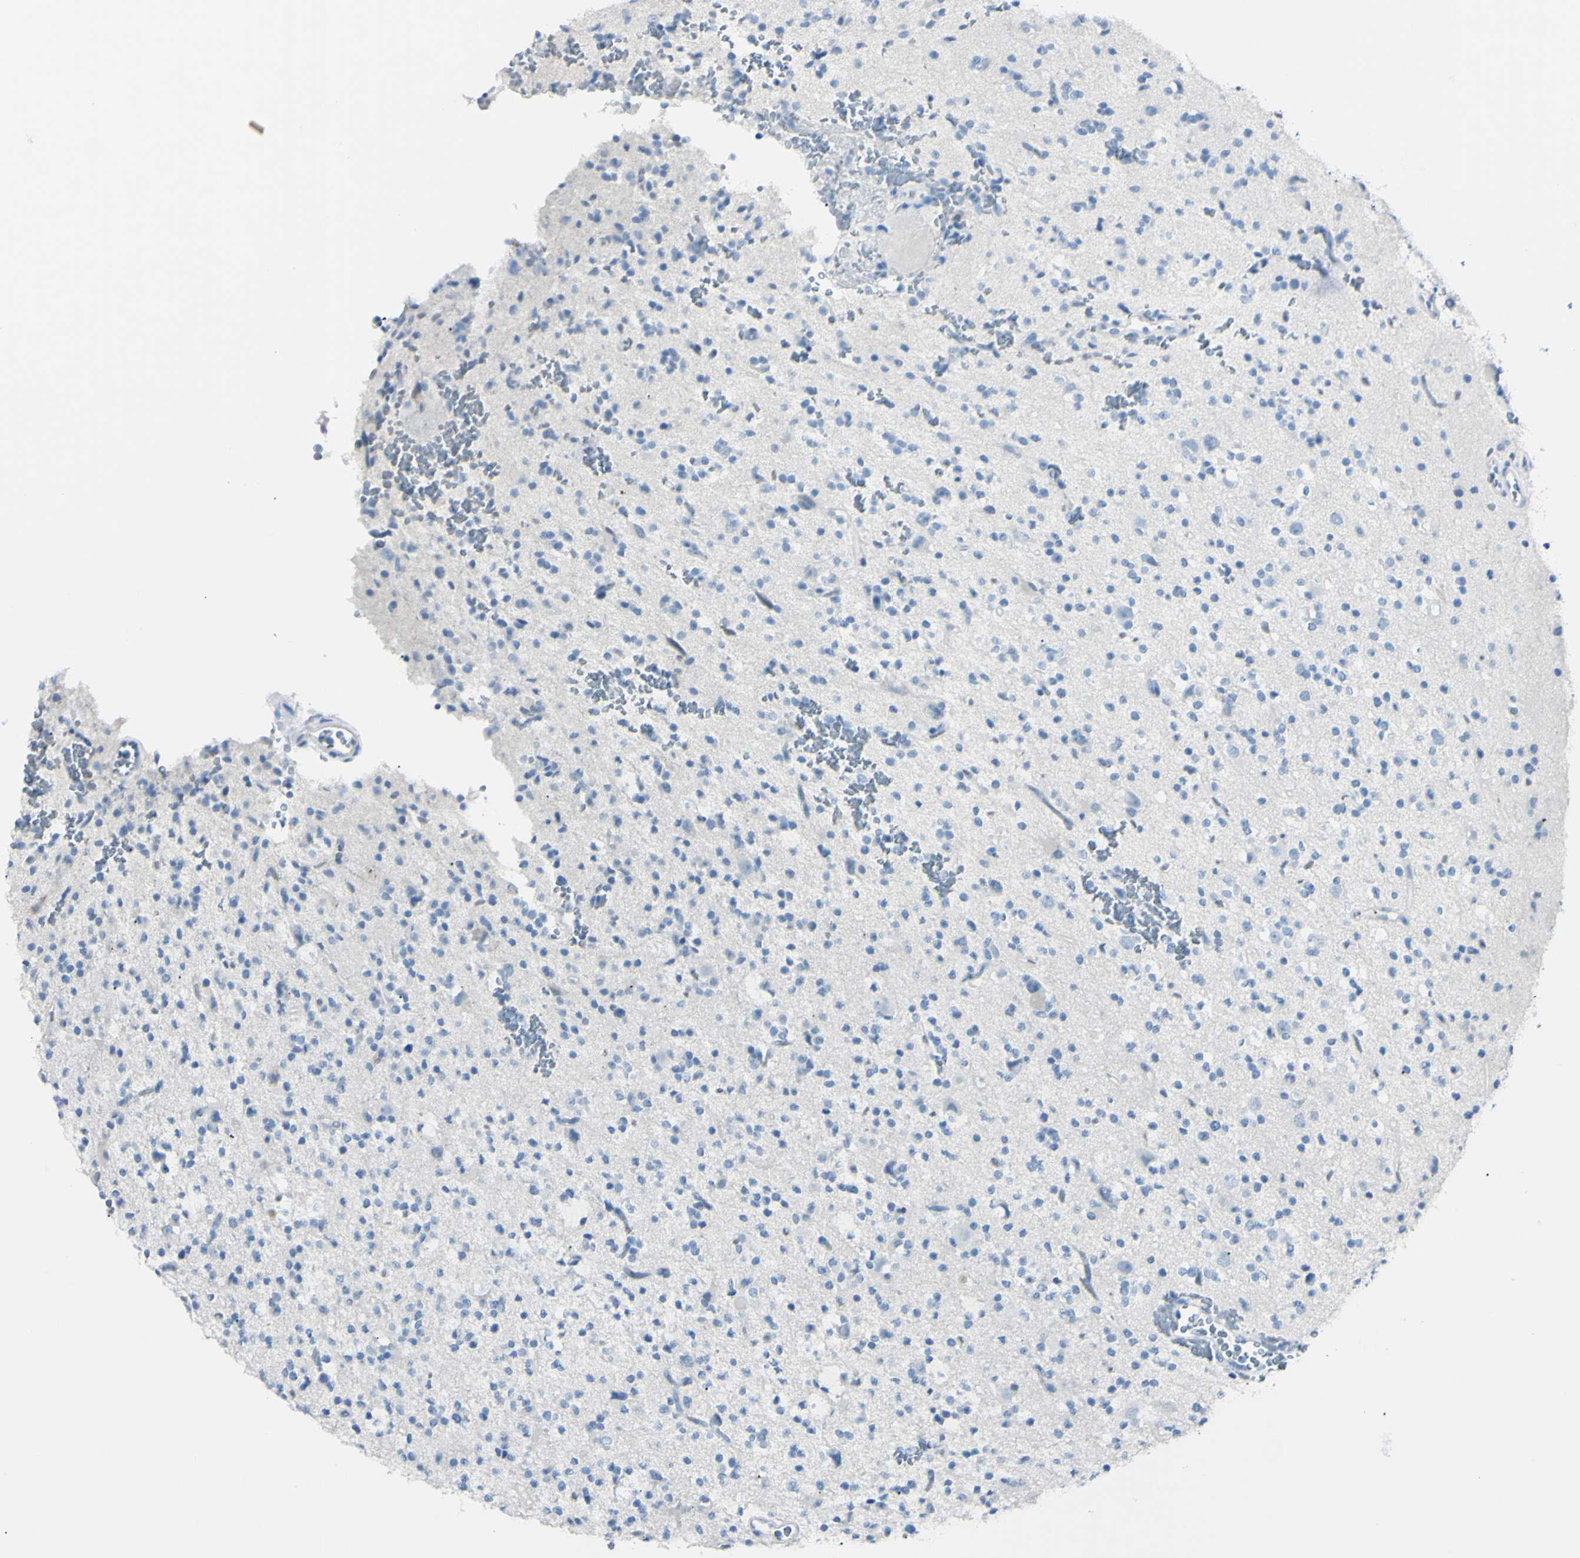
{"staining": {"intensity": "negative", "quantity": "none", "location": "none"}, "tissue": "glioma", "cell_type": "Tumor cells", "image_type": "cancer", "snomed": [{"axis": "morphology", "description": "Glioma, malignant, High grade"}, {"axis": "topography", "description": "Brain"}], "caption": "Immunohistochemistry image of neoplastic tissue: malignant glioma (high-grade) stained with DAB exhibits no significant protein expression in tumor cells.", "gene": "FOLH1", "patient": {"sex": "male", "age": 47}}